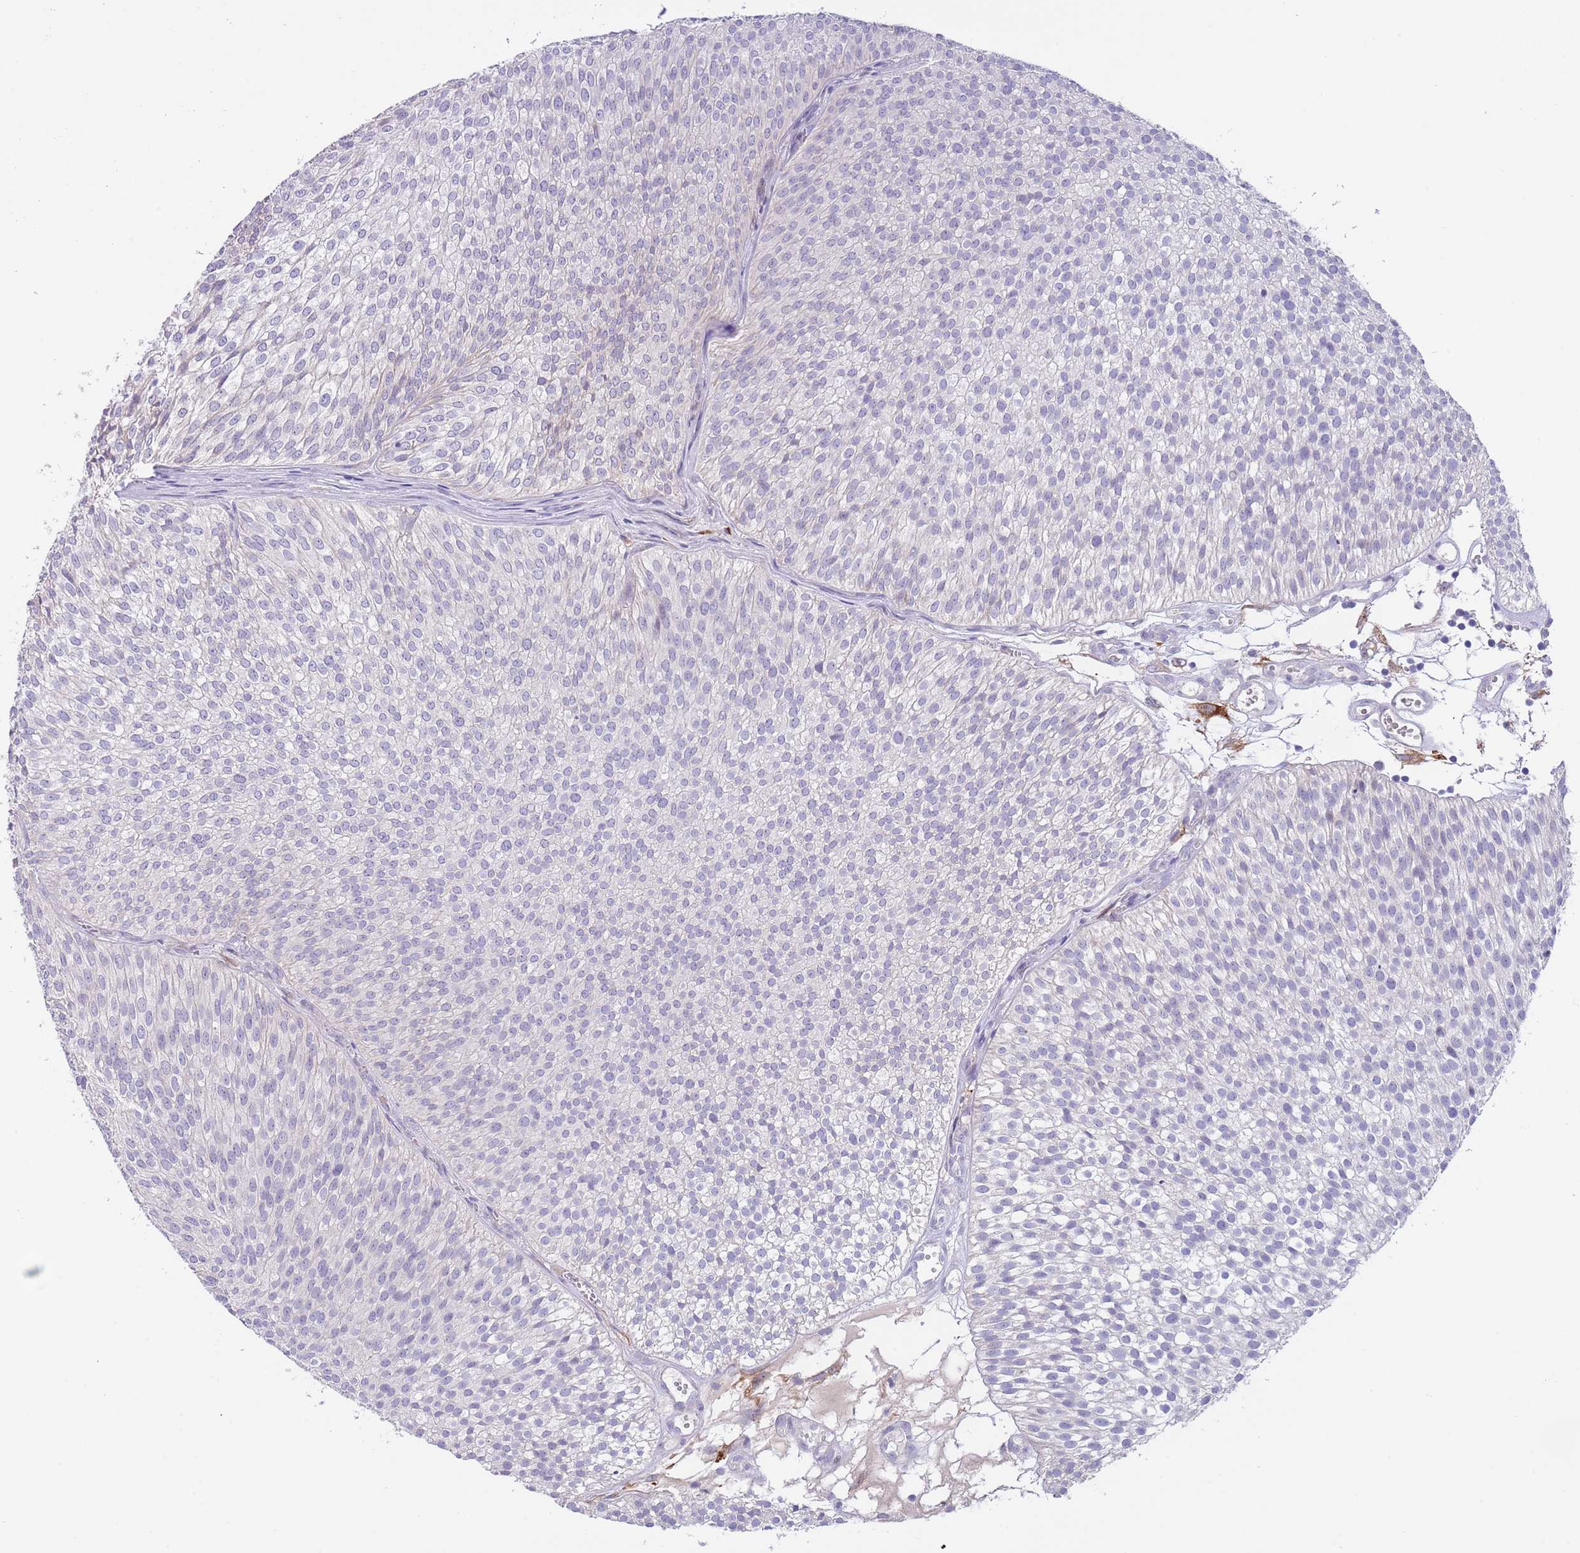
{"staining": {"intensity": "negative", "quantity": "none", "location": "none"}, "tissue": "urothelial cancer", "cell_type": "Tumor cells", "image_type": "cancer", "snomed": [{"axis": "morphology", "description": "Urothelial carcinoma, Low grade"}, {"axis": "topography", "description": "Urinary bladder"}], "caption": "IHC of urothelial carcinoma (low-grade) reveals no expression in tumor cells.", "gene": "AP1S2", "patient": {"sex": "male", "age": 91}}